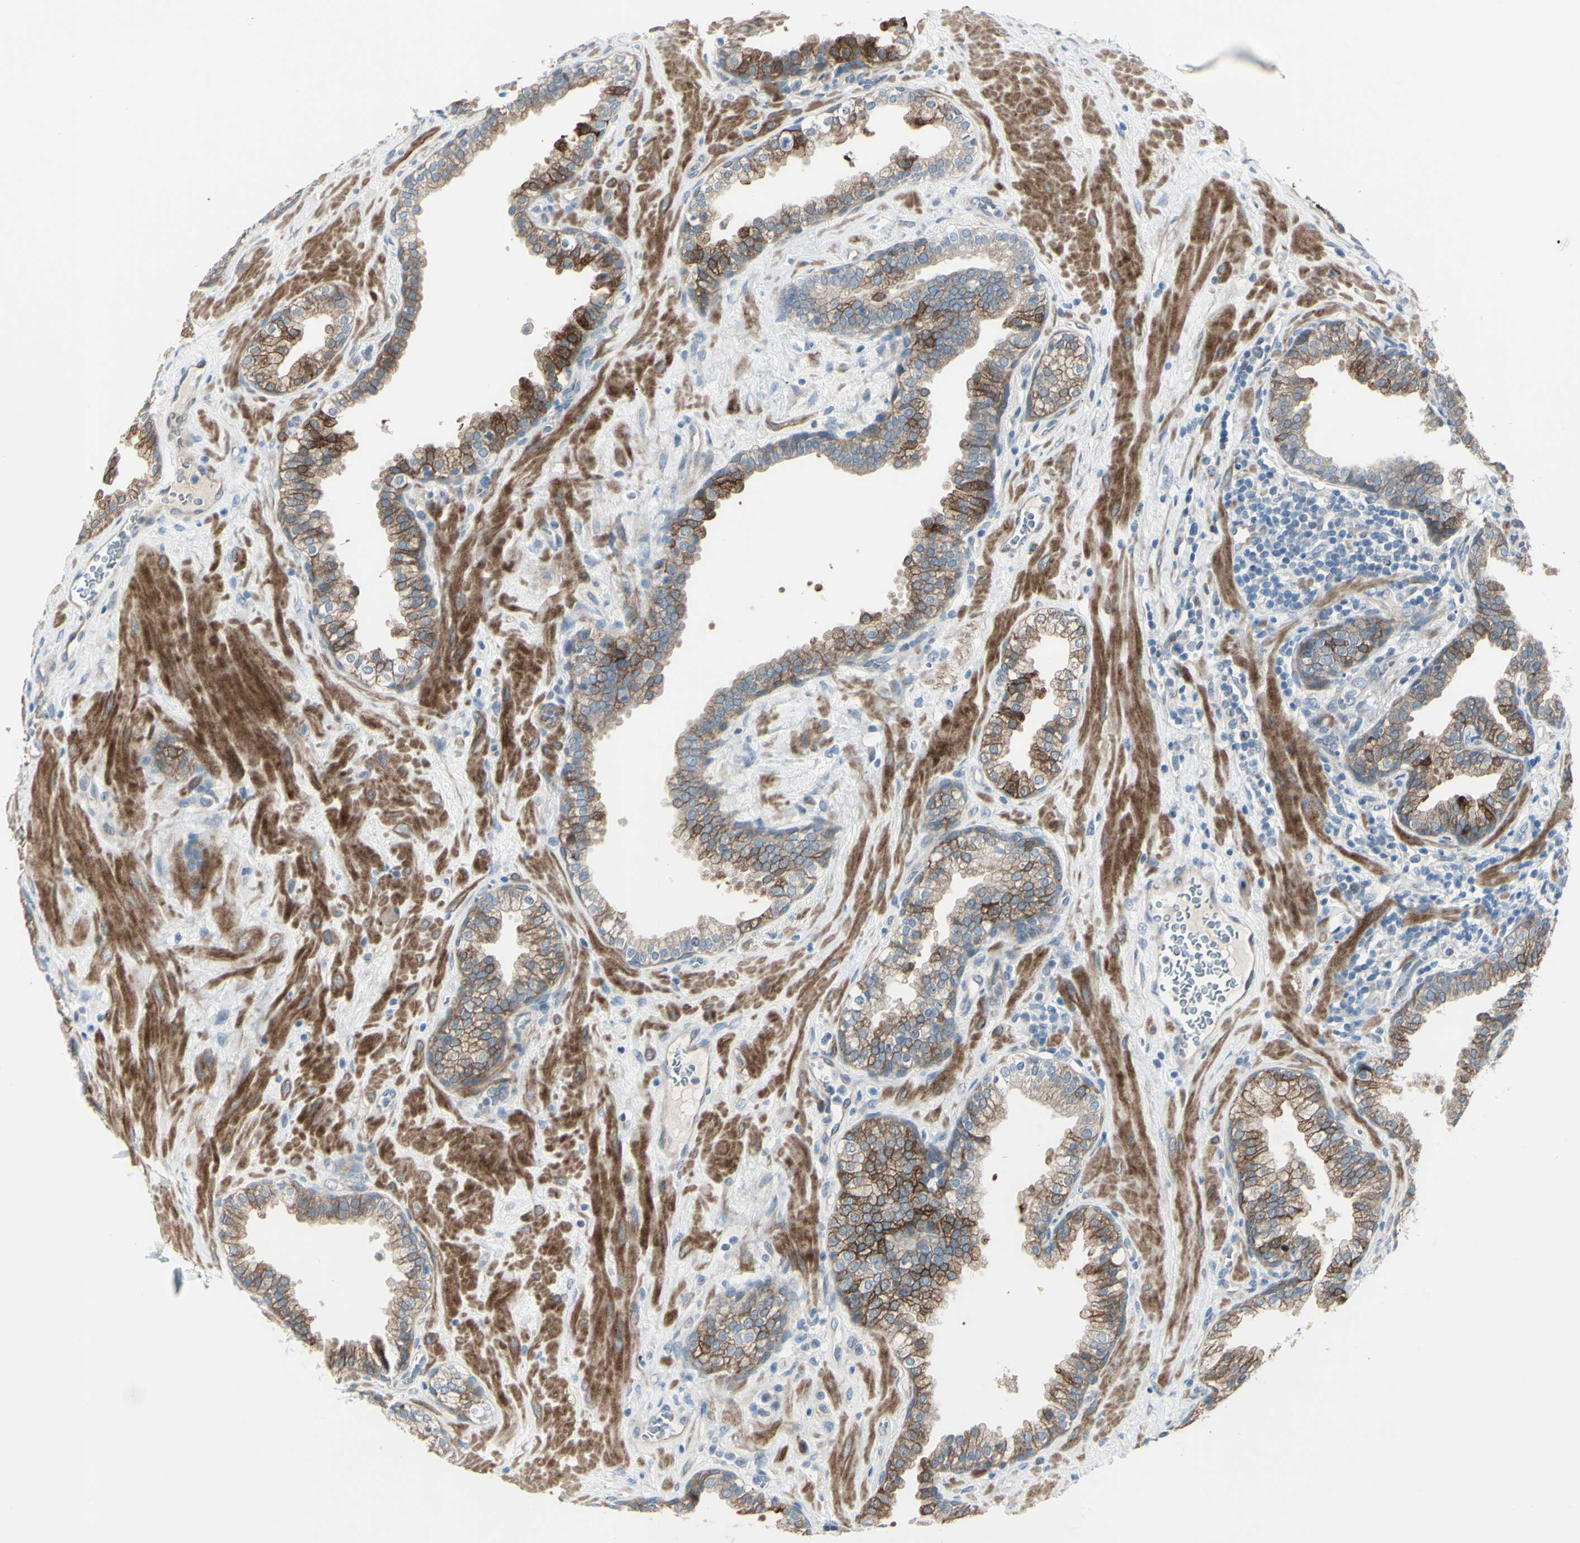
{"staining": {"intensity": "moderate", "quantity": ">75%", "location": "cytoplasmic/membranous"}, "tissue": "prostate", "cell_type": "Glandular cells", "image_type": "normal", "snomed": [{"axis": "morphology", "description": "Normal tissue, NOS"}, {"axis": "topography", "description": "Prostate"}], "caption": "Immunohistochemistry micrograph of unremarkable prostate: prostate stained using immunohistochemistry demonstrates medium levels of moderate protein expression localized specifically in the cytoplasmic/membranous of glandular cells, appearing as a cytoplasmic/membranous brown color.", "gene": "LRRK1", "patient": {"sex": "male", "age": 51}}